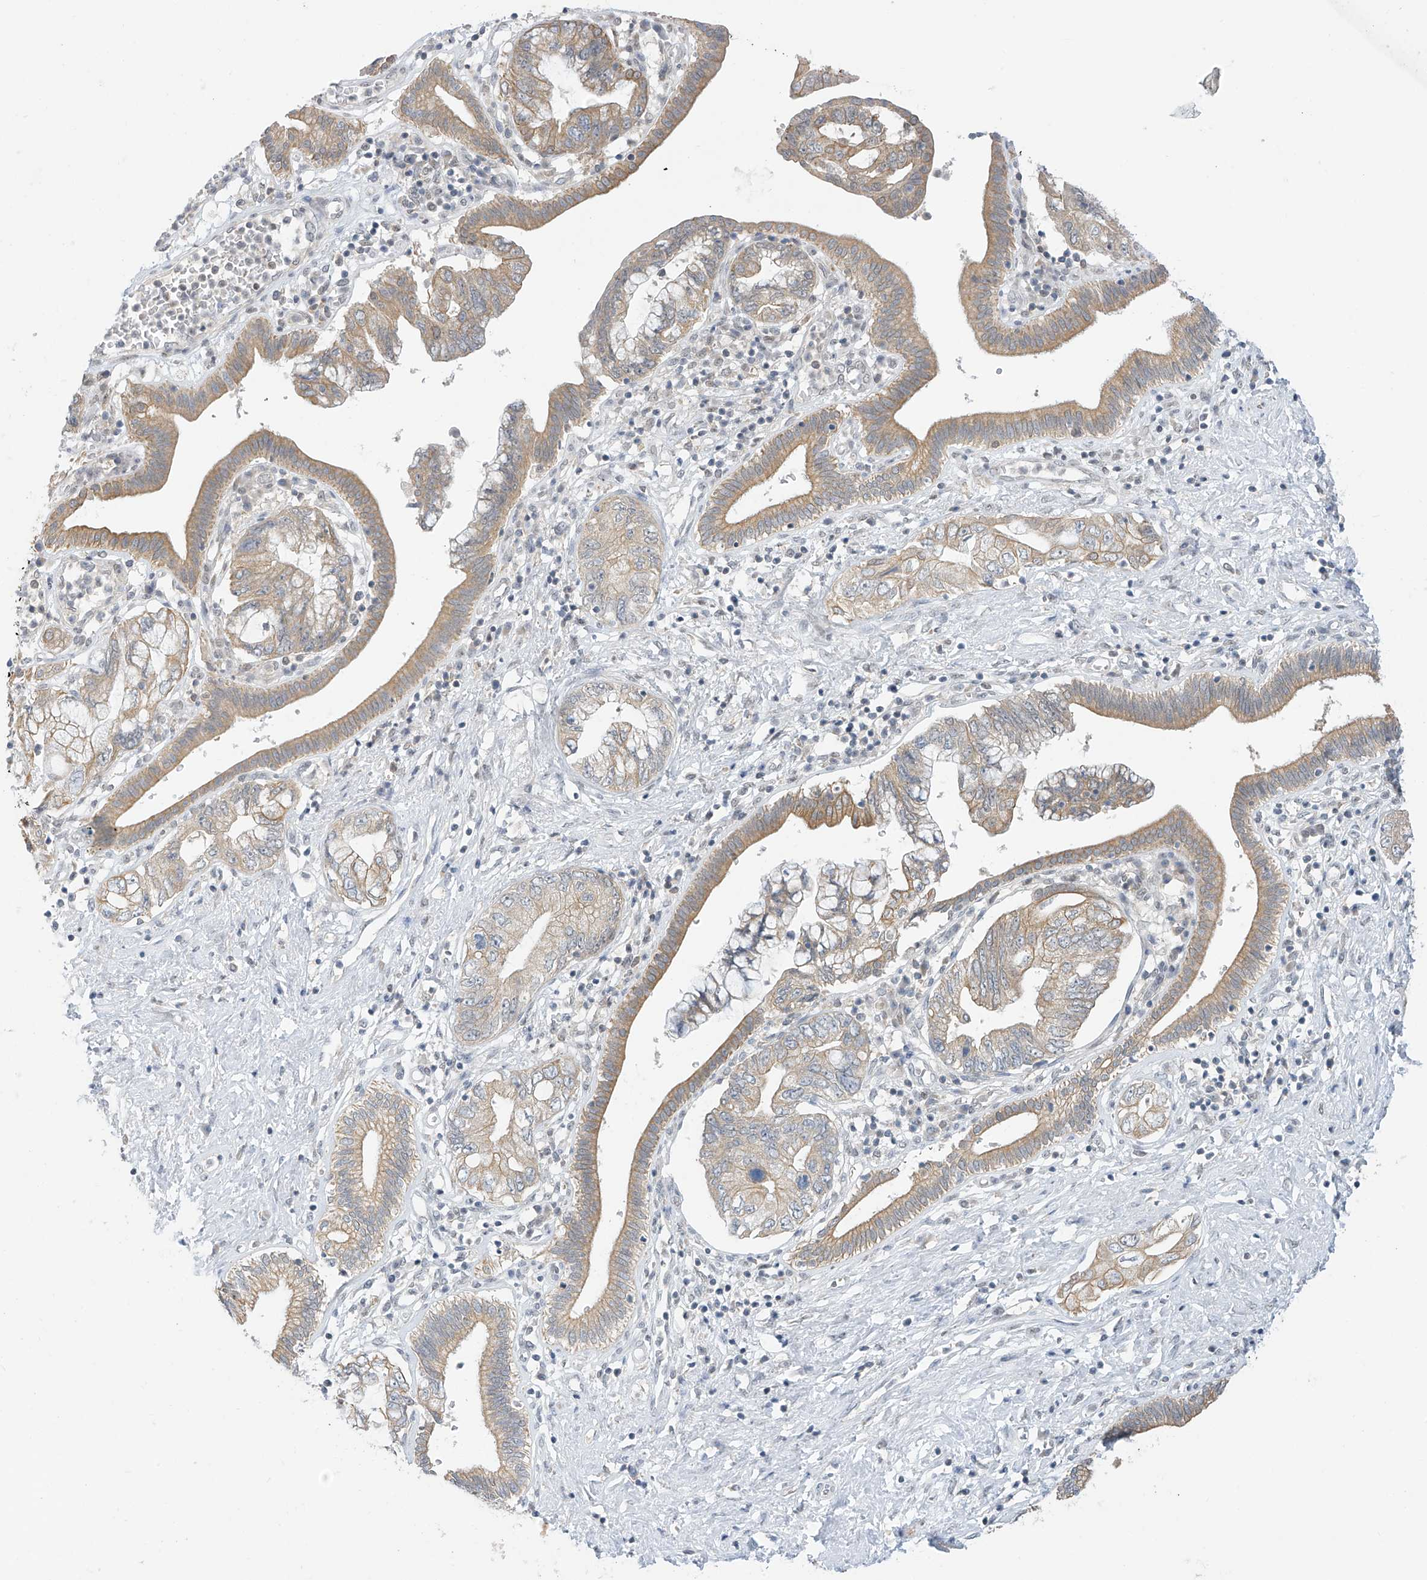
{"staining": {"intensity": "moderate", "quantity": ">75%", "location": "cytoplasmic/membranous"}, "tissue": "pancreatic cancer", "cell_type": "Tumor cells", "image_type": "cancer", "snomed": [{"axis": "morphology", "description": "Adenocarcinoma, NOS"}, {"axis": "topography", "description": "Pancreas"}], "caption": "IHC staining of pancreatic adenocarcinoma, which demonstrates medium levels of moderate cytoplasmic/membranous expression in about >75% of tumor cells indicating moderate cytoplasmic/membranous protein expression. The staining was performed using DAB (3,3'-diaminobenzidine) (brown) for protein detection and nuclei were counterstained in hematoxylin (blue).", "gene": "APLF", "patient": {"sex": "female", "age": 73}}